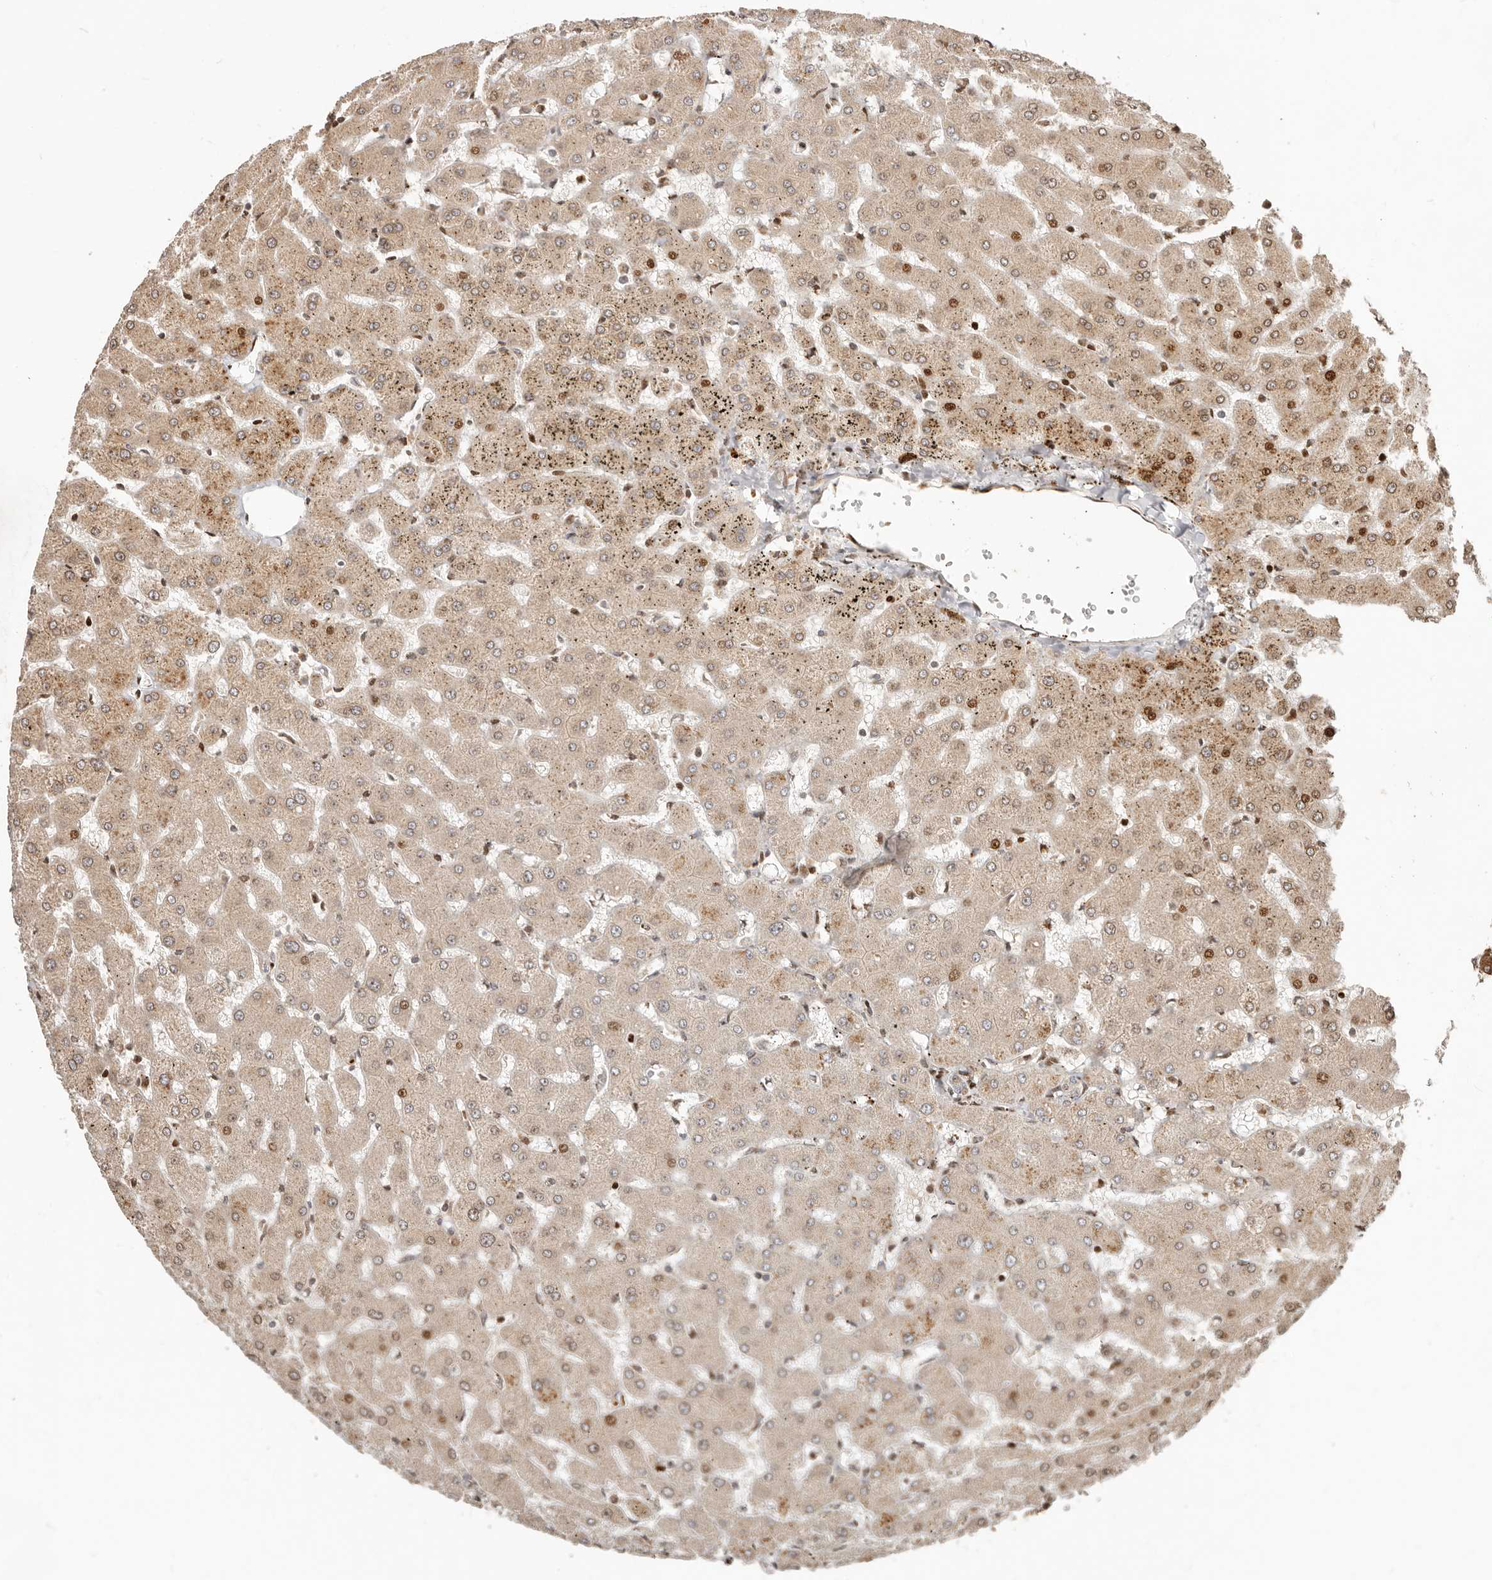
{"staining": {"intensity": "weak", "quantity": "<25%", "location": "cytoplasmic/membranous"}, "tissue": "liver", "cell_type": "Cholangiocytes", "image_type": "normal", "snomed": [{"axis": "morphology", "description": "Normal tissue, NOS"}, {"axis": "topography", "description": "Liver"}], "caption": "Histopathology image shows no protein expression in cholangiocytes of benign liver.", "gene": "TRIM4", "patient": {"sex": "female", "age": 63}}